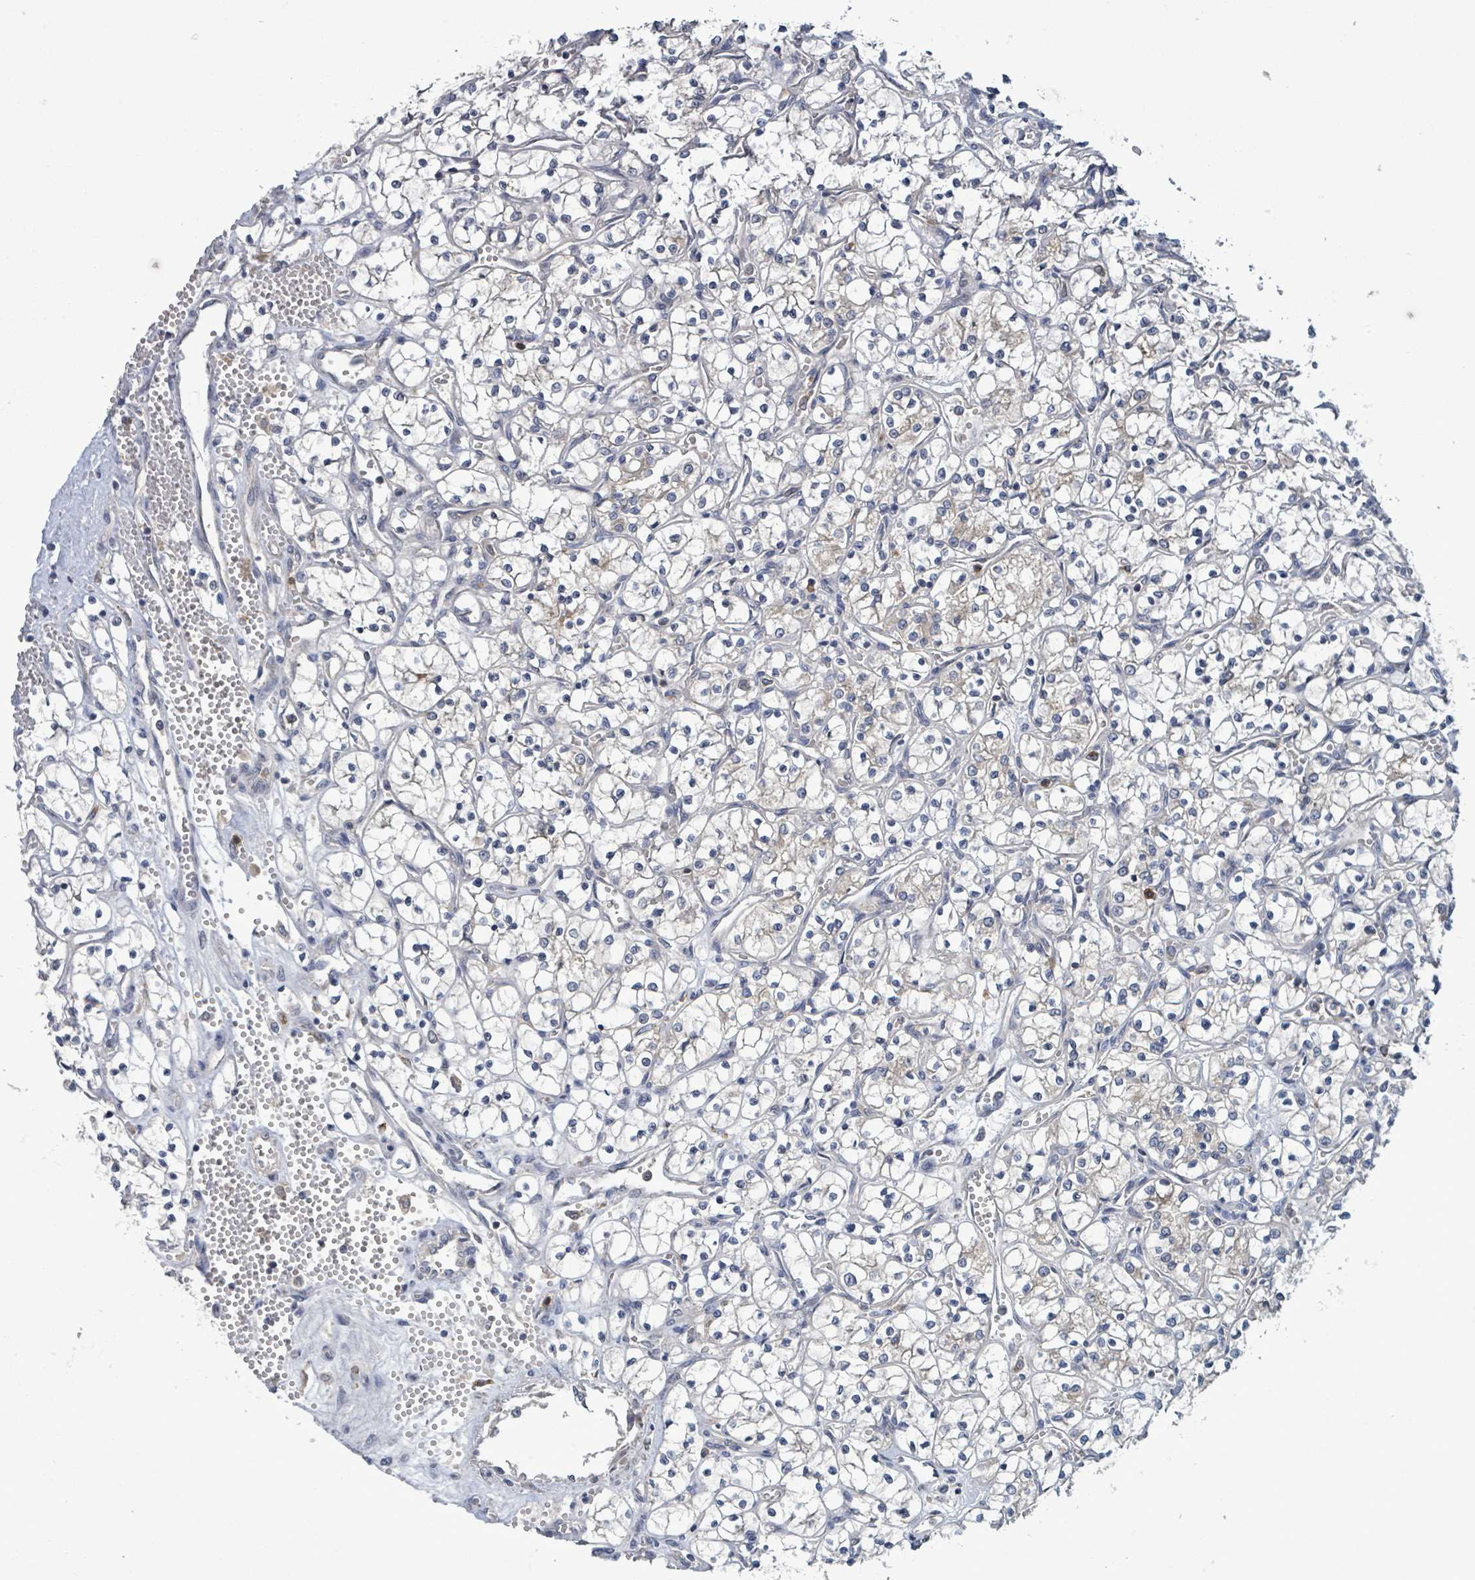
{"staining": {"intensity": "negative", "quantity": "none", "location": "none"}, "tissue": "renal cancer", "cell_type": "Tumor cells", "image_type": "cancer", "snomed": [{"axis": "morphology", "description": "Adenocarcinoma, NOS"}, {"axis": "topography", "description": "Kidney"}], "caption": "The immunohistochemistry histopathology image has no significant positivity in tumor cells of renal cancer (adenocarcinoma) tissue. (Immunohistochemistry, brightfield microscopy, high magnification).", "gene": "SERPINE3", "patient": {"sex": "female", "age": 69}}